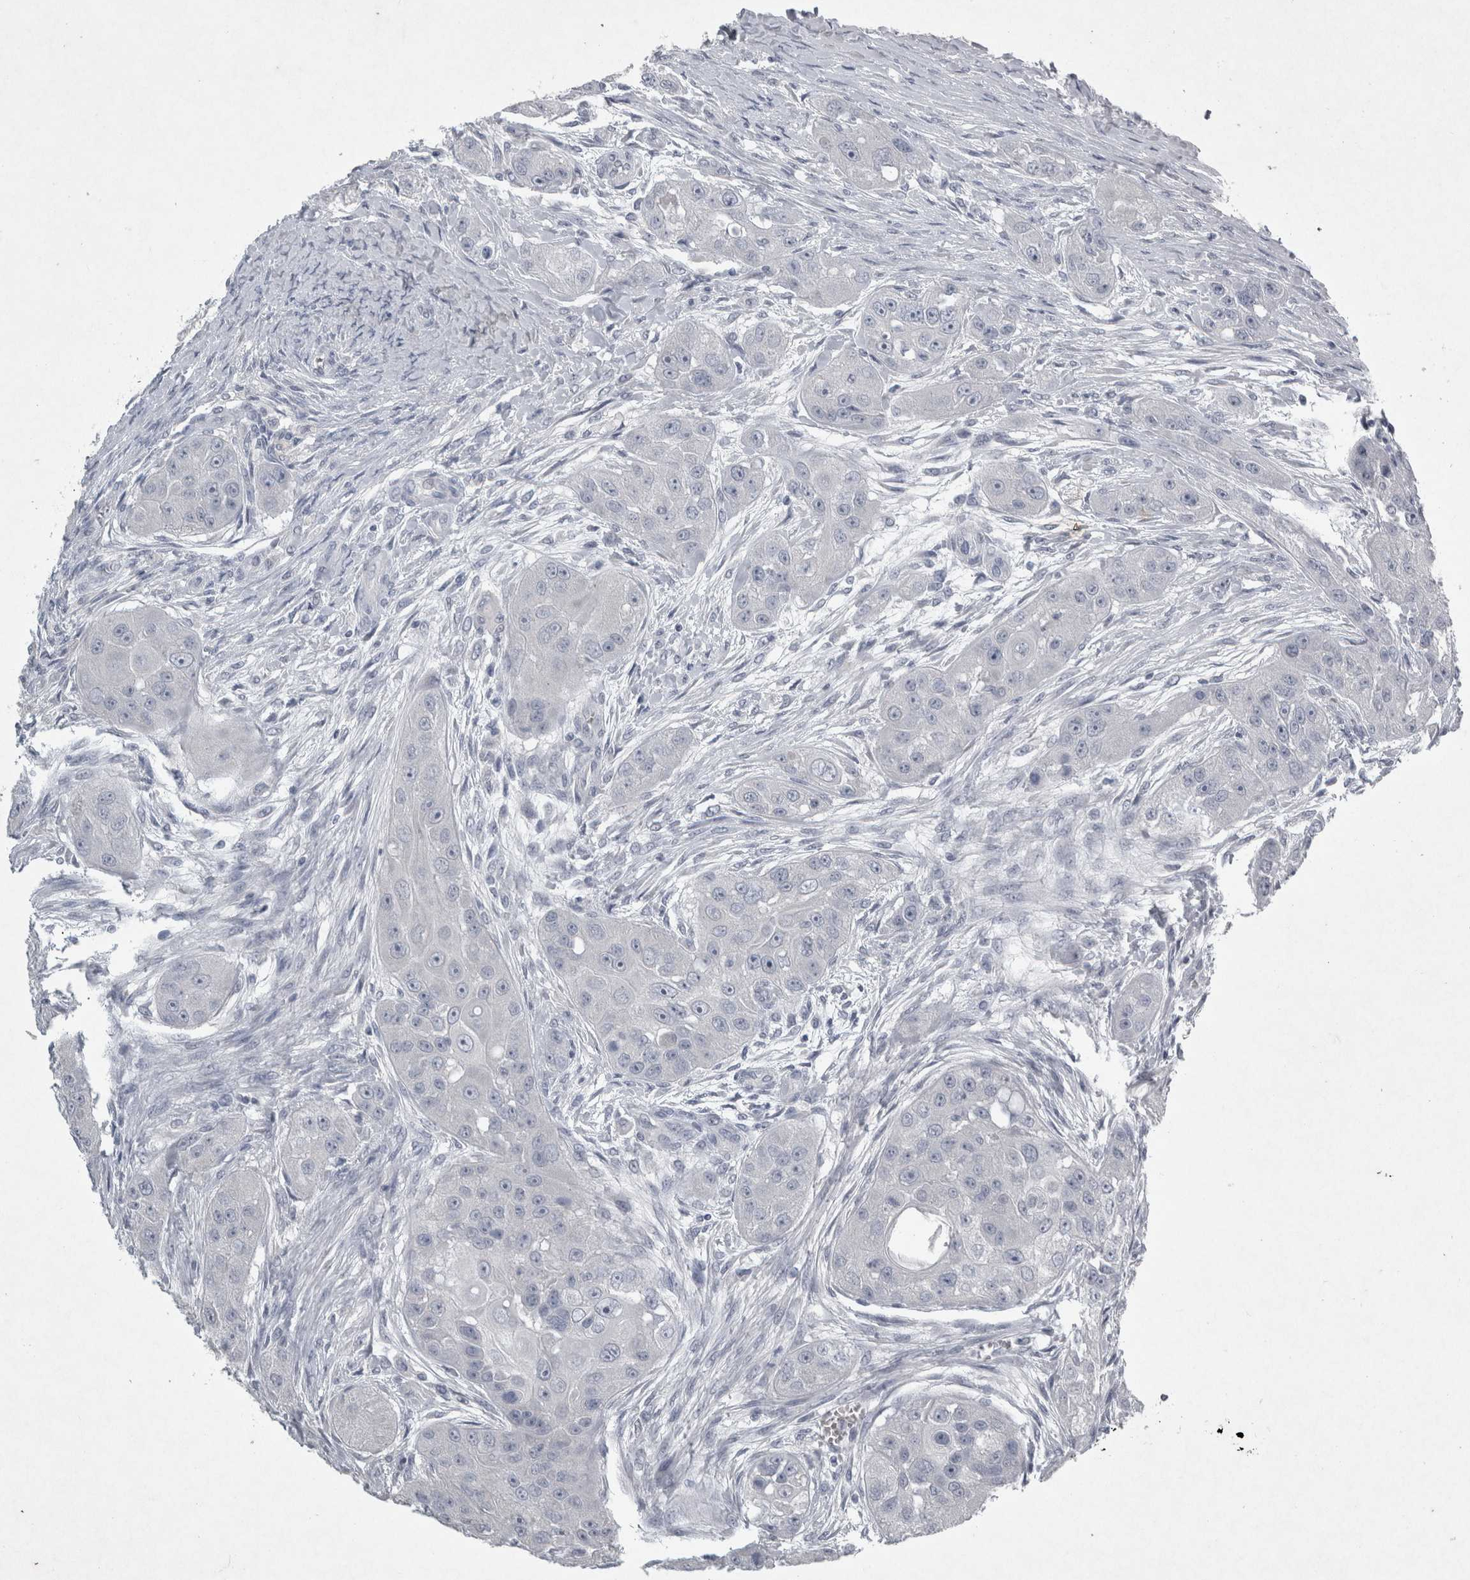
{"staining": {"intensity": "negative", "quantity": "none", "location": "none"}, "tissue": "head and neck cancer", "cell_type": "Tumor cells", "image_type": "cancer", "snomed": [{"axis": "morphology", "description": "Normal tissue, NOS"}, {"axis": "morphology", "description": "Squamous cell carcinoma, NOS"}, {"axis": "topography", "description": "Skeletal muscle"}, {"axis": "topography", "description": "Head-Neck"}], "caption": "Immunohistochemistry image of neoplastic tissue: human head and neck cancer (squamous cell carcinoma) stained with DAB exhibits no significant protein positivity in tumor cells. The staining was performed using DAB (3,3'-diaminobenzidine) to visualize the protein expression in brown, while the nuclei were stained in blue with hematoxylin (Magnification: 20x).", "gene": "PDX1", "patient": {"sex": "male", "age": 51}}